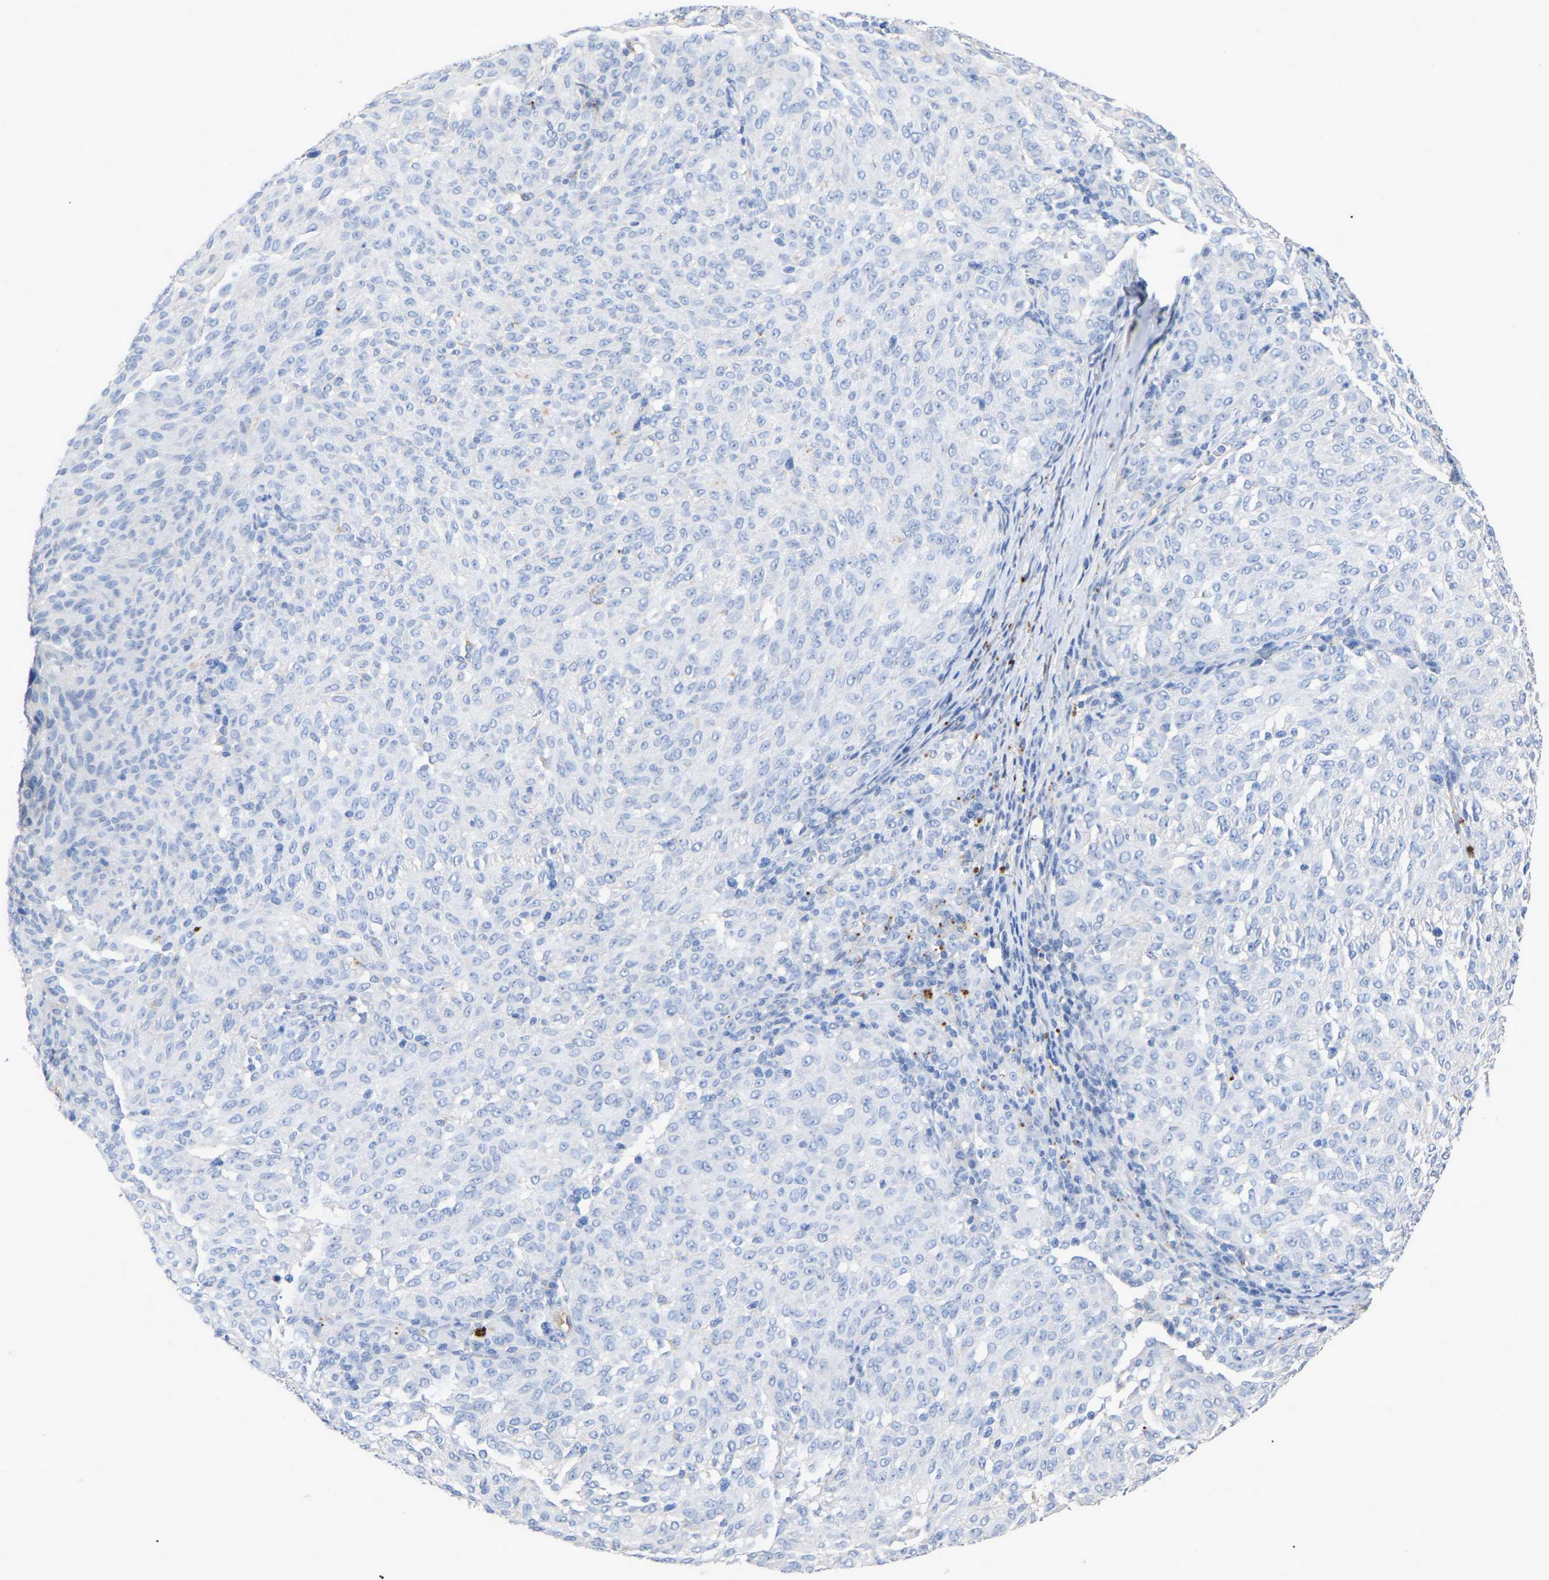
{"staining": {"intensity": "negative", "quantity": "none", "location": "none"}, "tissue": "melanoma", "cell_type": "Tumor cells", "image_type": "cancer", "snomed": [{"axis": "morphology", "description": "Malignant melanoma, NOS"}, {"axis": "topography", "description": "Skin"}], "caption": "Immunohistochemical staining of human melanoma exhibits no significant expression in tumor cells. (Immunohistochemistry, brightfield microscopy, high magnification).", "gene": "SMPD2", "patient": {"sex": "female", "age": 72}}